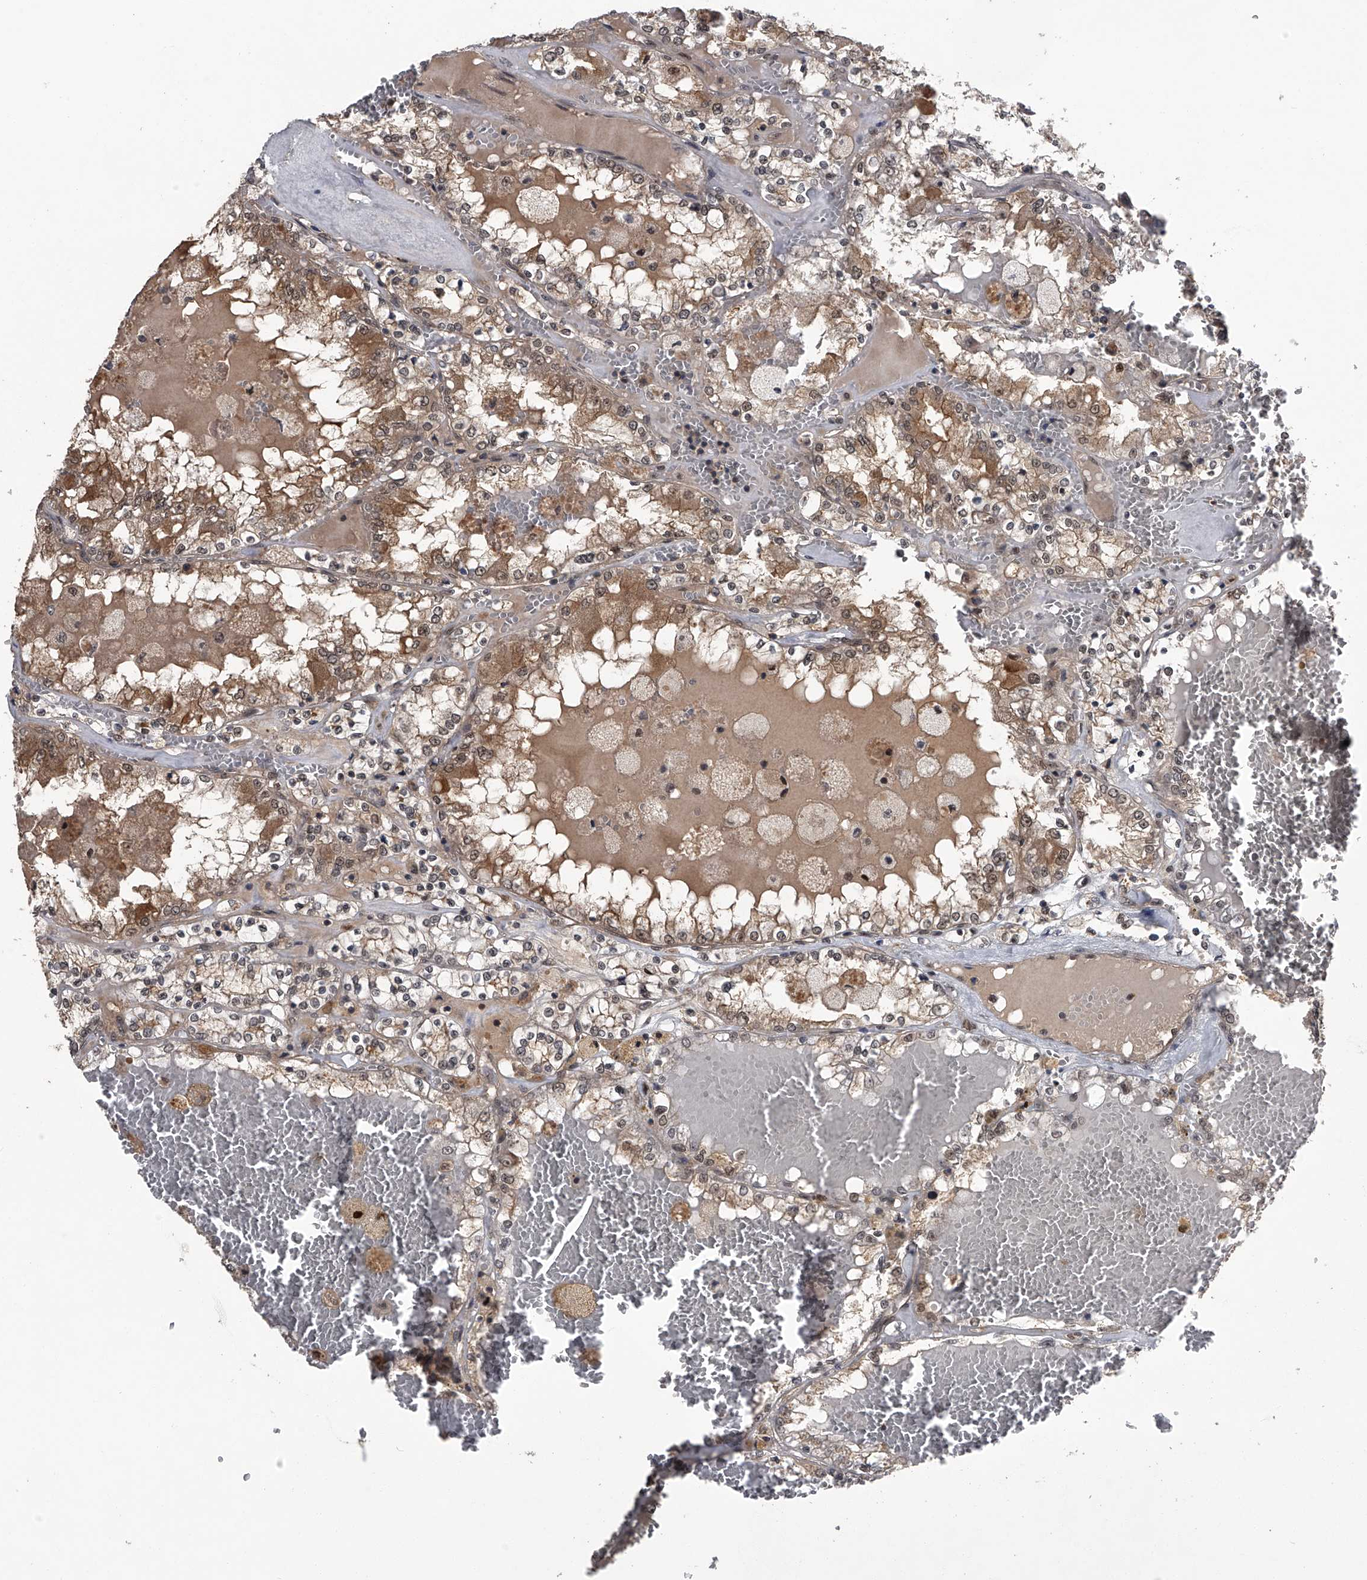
{"staining": {"intensity": "moderate", "quantity": "25%-75%", "location": "cytoplasmic/membranous,nuclear"}, "tissue": "renal cancer", "cell_type": "Tumor cells", "image_type": "cancer", "snomed": [{"axis": "morphology", "description": "Adenocarcinoma, NOS"}, {"axis": "topography", "description": "Kidney"}], "caption": "IHC histopathology image of neoplastic tissue: renal cancer stained using IHC displays medium levels of moderate protein expression localized specifically in the cytoplasmic/membranous and nuclear of tumor cells, appearing as a cytoplasmic/membranous and nuclear brown color.", "gene": "SLC12A8", "patient": {"sex": "female", "age": 56}}